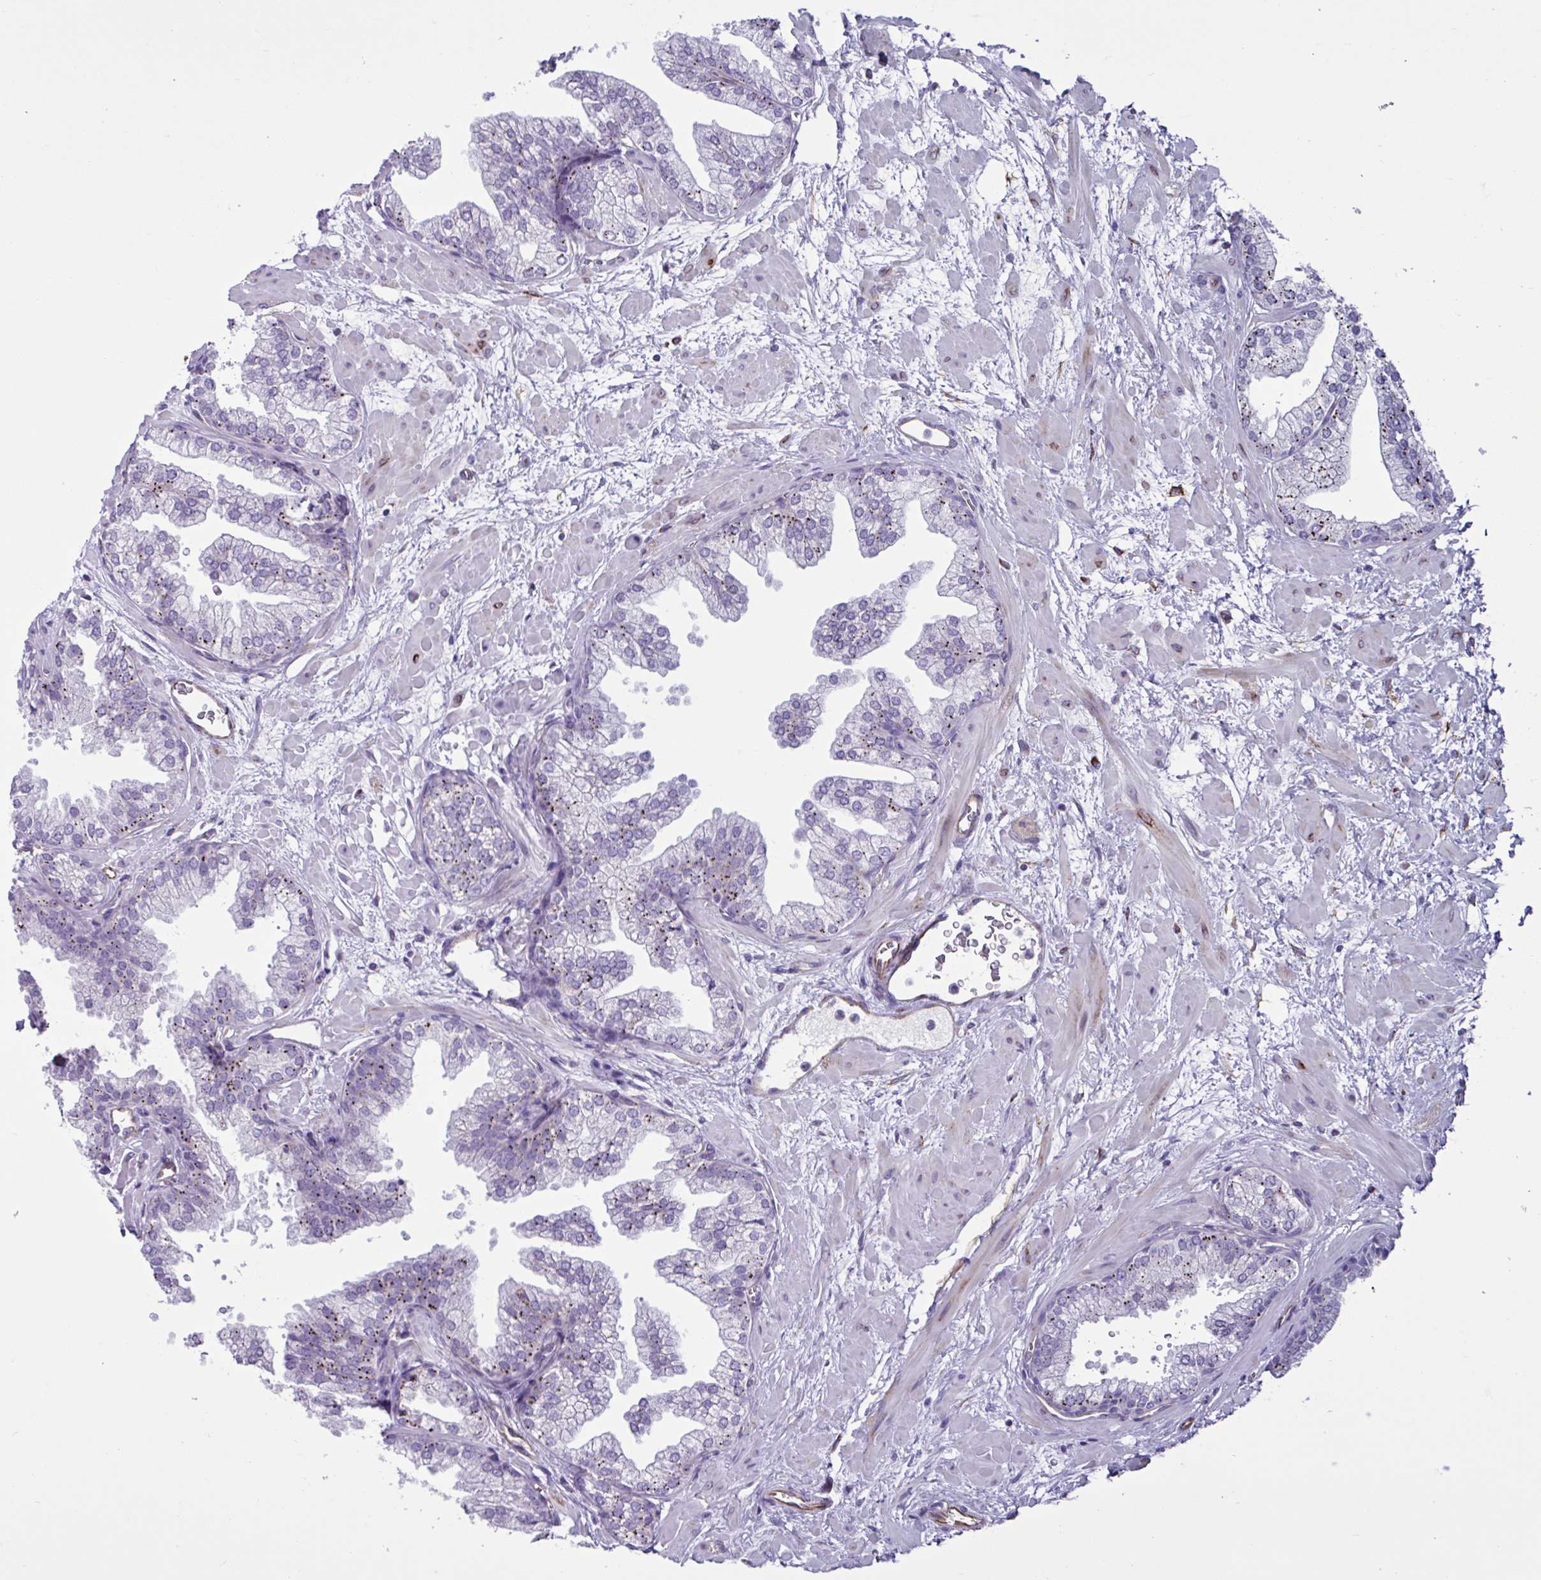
{"staining": {"intensity": "strong", "quantity": "25%-75%", "location": "cytoplasmic/membranous"}, "tissue": "prostate", "cell_type": "Glandular cells", "image_type": "normal", "snomed": [{"axis": "morphology", "description": "Normal tissue, NOS"}, {"axis": "topography", "description": "Prostate"}], "caption": "This micrograph demonstrates immunohistochemistry (IHC) staining of unremarkable prostate, with high strong cytoplasmic/membranous expression in about 25%-75% of glandular cells.", "gene": "TMEM86B", "patient": {"sex": "male", "age": 37}}